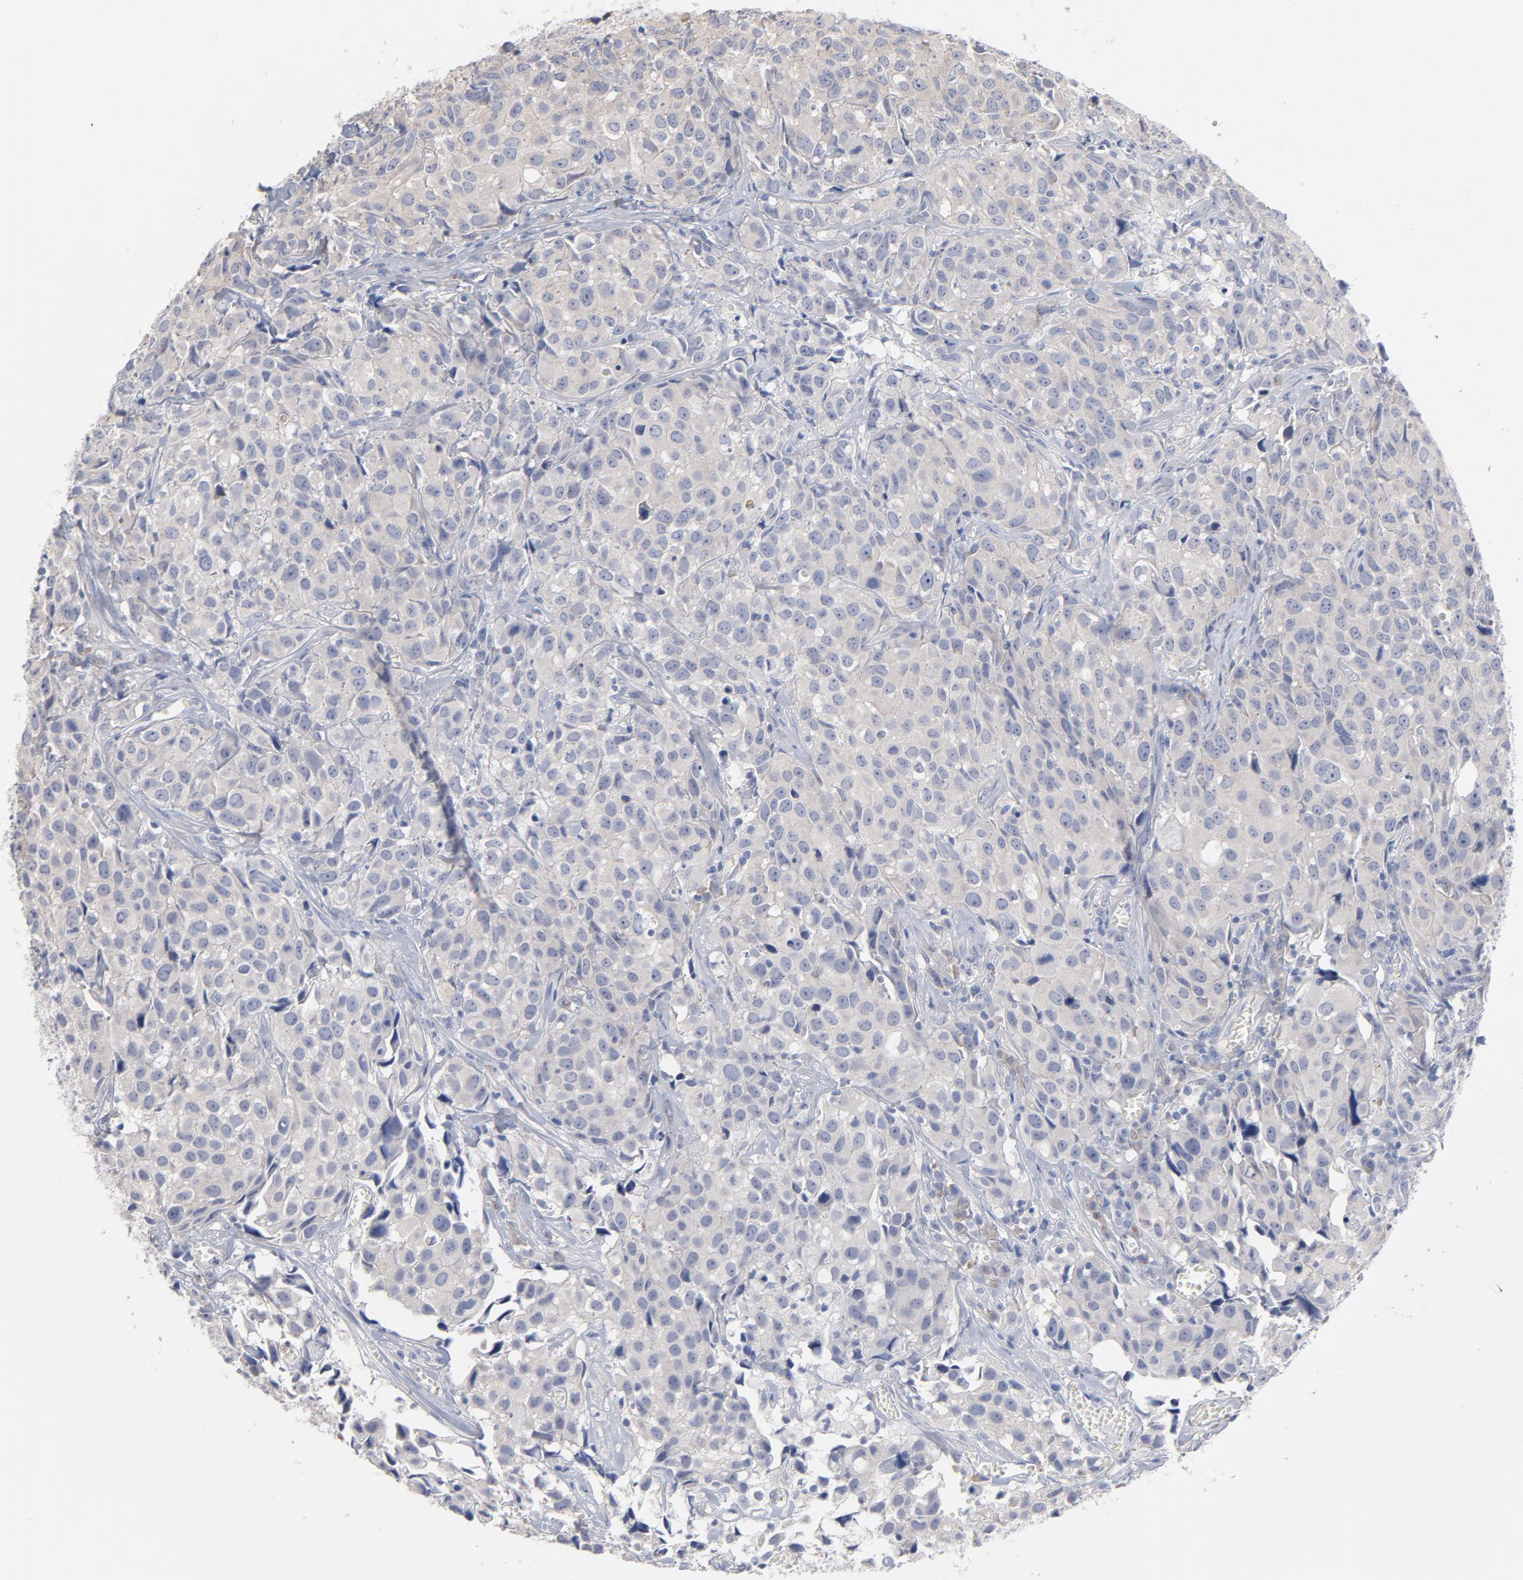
{"staining": {"intensity": "weak", "quantity": "<25%", "location": "cytoplasmic/membranous"}, "tissue": "urothelial cancer", "cell_type": "Tumor cells", "image_type": "cancer", "snomed": [{"axis": "morphology", "description": "Urothelial carcinoma, High grade"}, {"axis": "topography", "description": "Urinary bladder"}], "caption": "High-grade urothelial carcinoma stained for a protein using IHC displays no staining tumor cells.", "gene": "CPE", "patient": {"sex": "female", "age": 75}}